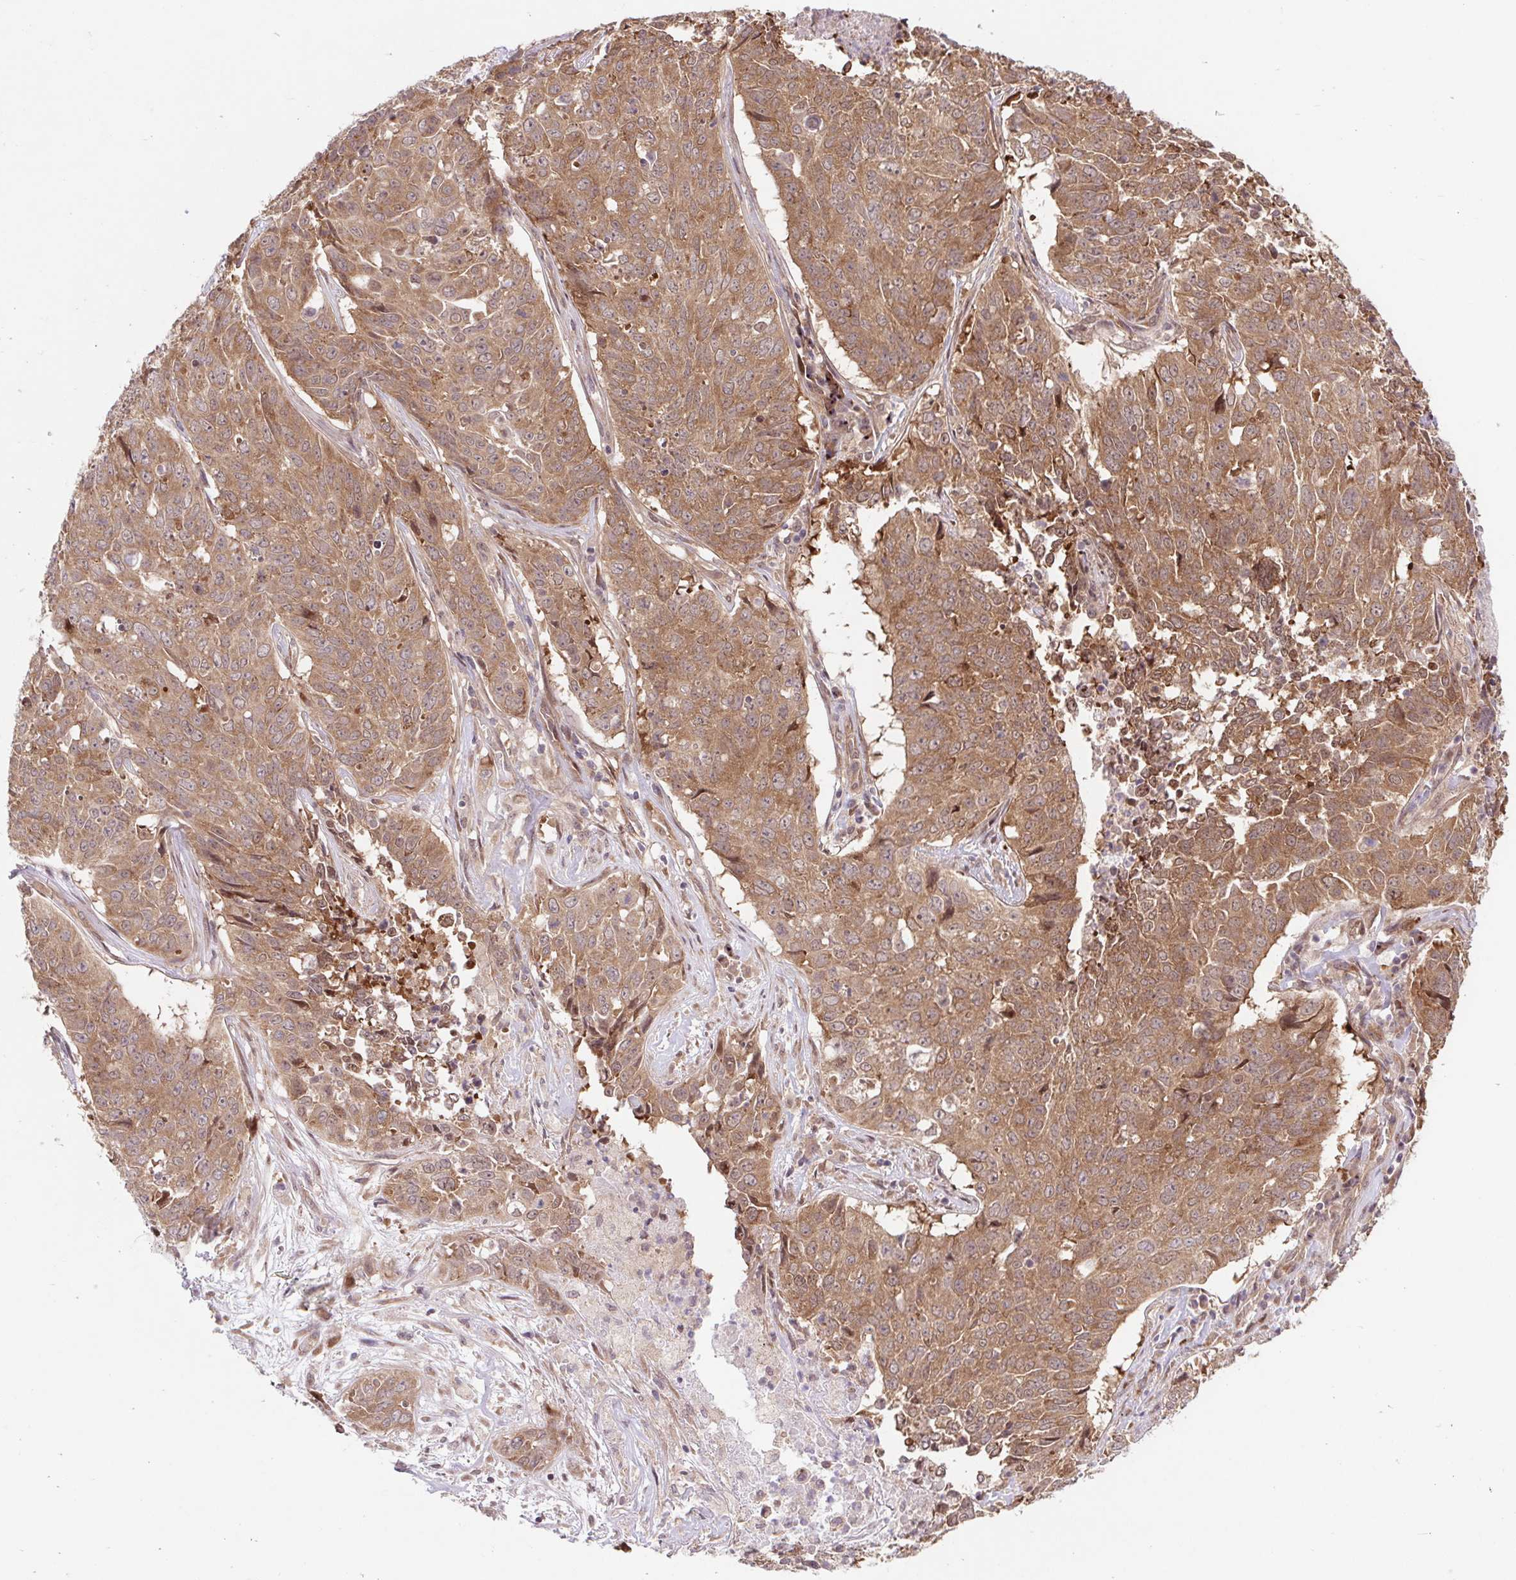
{"staining": {"intensity": "moderate", "quantity": ">75%", "location": "cytoplasmic/membranous,nuclear"}, "tissue": "lung cancer", "cell_type": "Tumor cells", "image_type": "cancer", "snomed": [{"axis": "morphology", "description": "Normal tissue, NOS"}, {"axis": "morphology", "description": "Squamous cell carcinoma, NOS"}, {"axis": "topography", "description": "Bronchus"}, {"axis": "topography", "description": "Lung"}], "caption": "Immunohistochemical staining of human lung squamous cell carcinoma exhibits medium levels of moderate cytoplasmic/membranous and nuclear protein positivity in about >75% of tumor cells.", "gene": "HFE", "patient": {"sex": "male", "age": 64}}